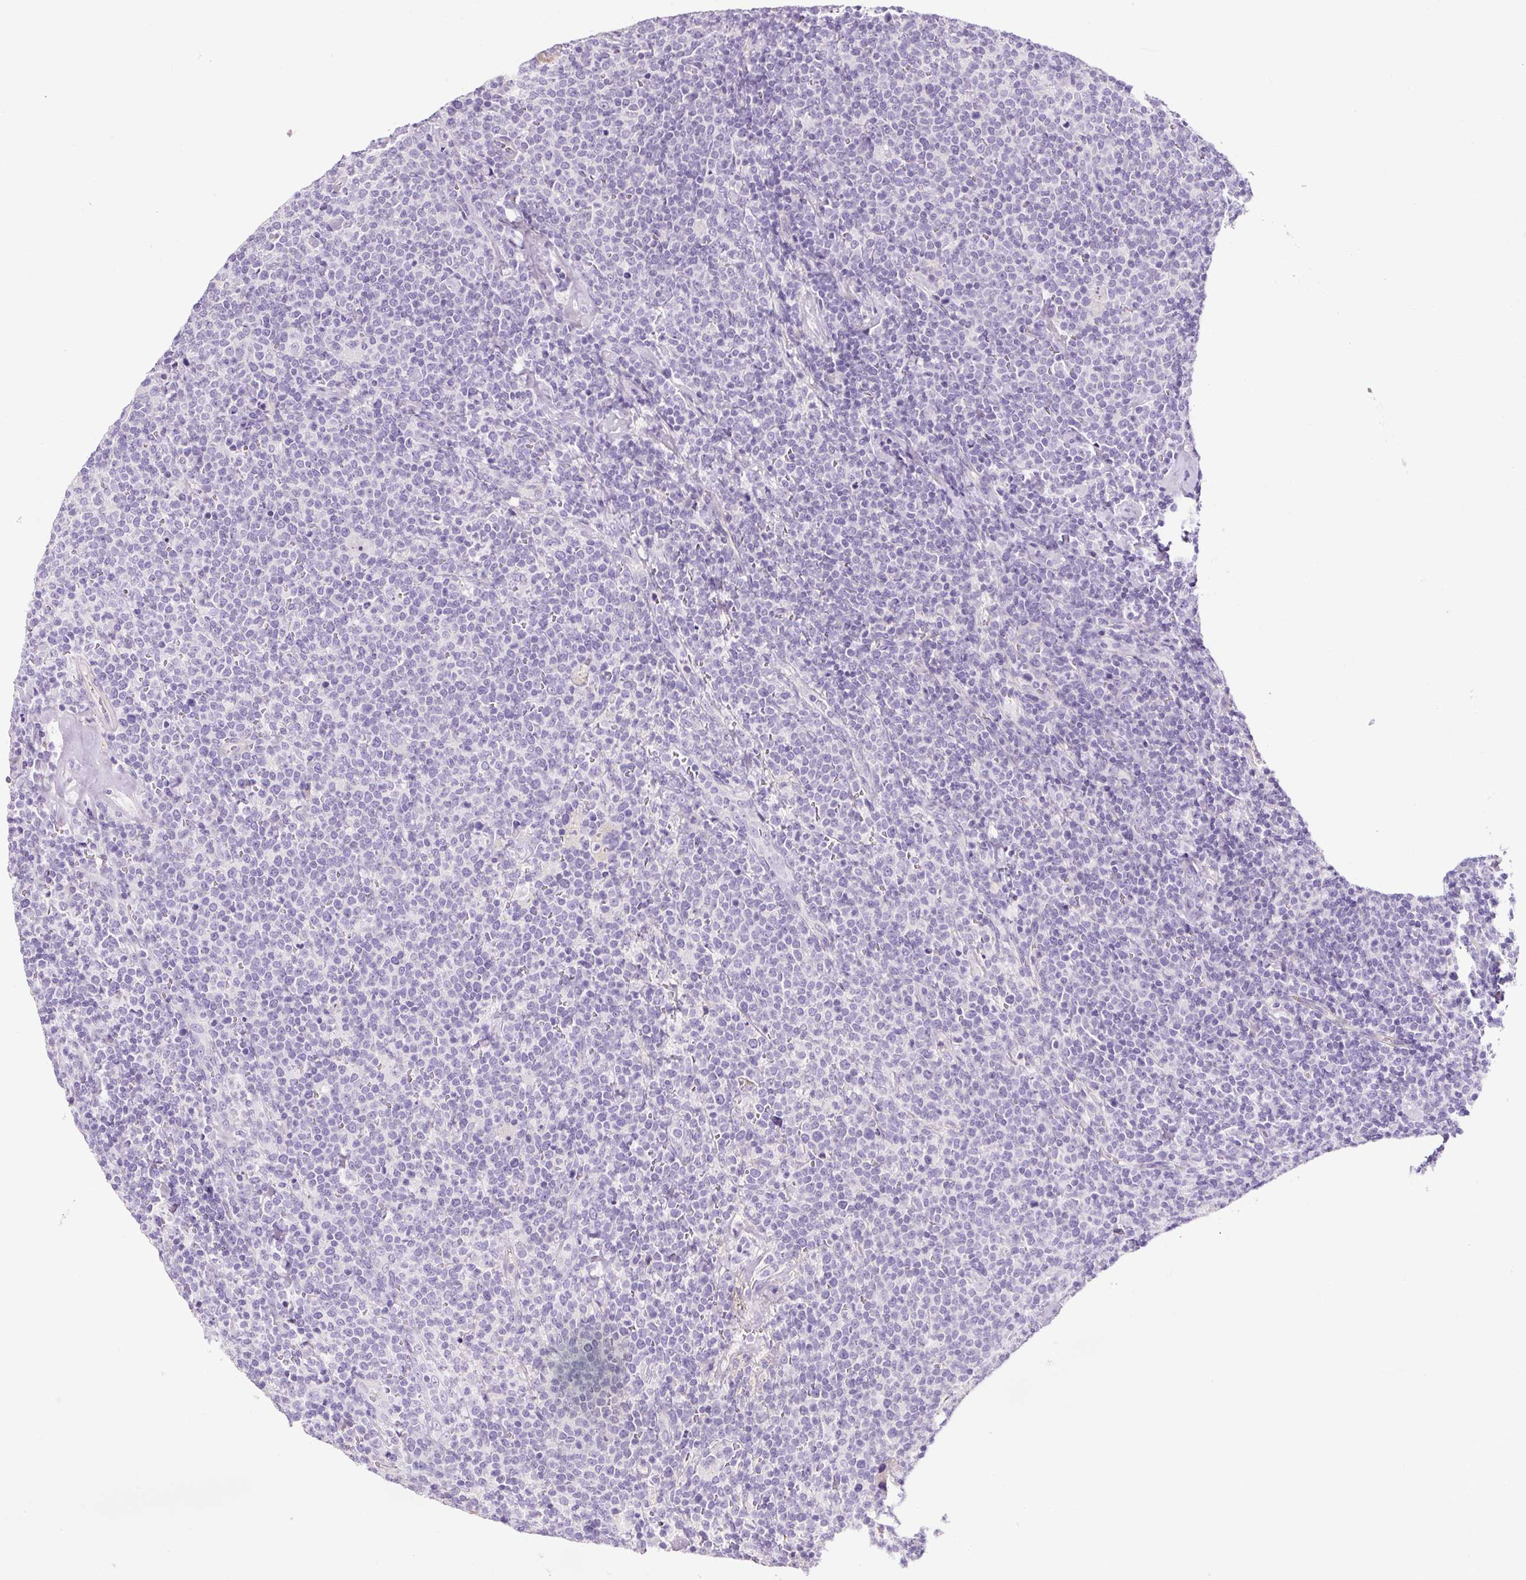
{"staining": {"intensity": "negative", "quantity": "none", "location": "none"}, "tissue": "lymphoma", "cell_type": "Tumor cells", "image_type": "cancer", "snomed": [{"axis": "morphology", "description": "Malignant lymphoma, non-Hodgkin's type, High grade"}, {"axis": "topography", "description": "Lymph node"}], "caption": "Micrograph shows no protein staining in tumor cells of high-grade malignant lymphoma, non-Hodgkin's type tissue.", "gene": "OR14A2", "patient": {"sex": "male", "age": 61}}